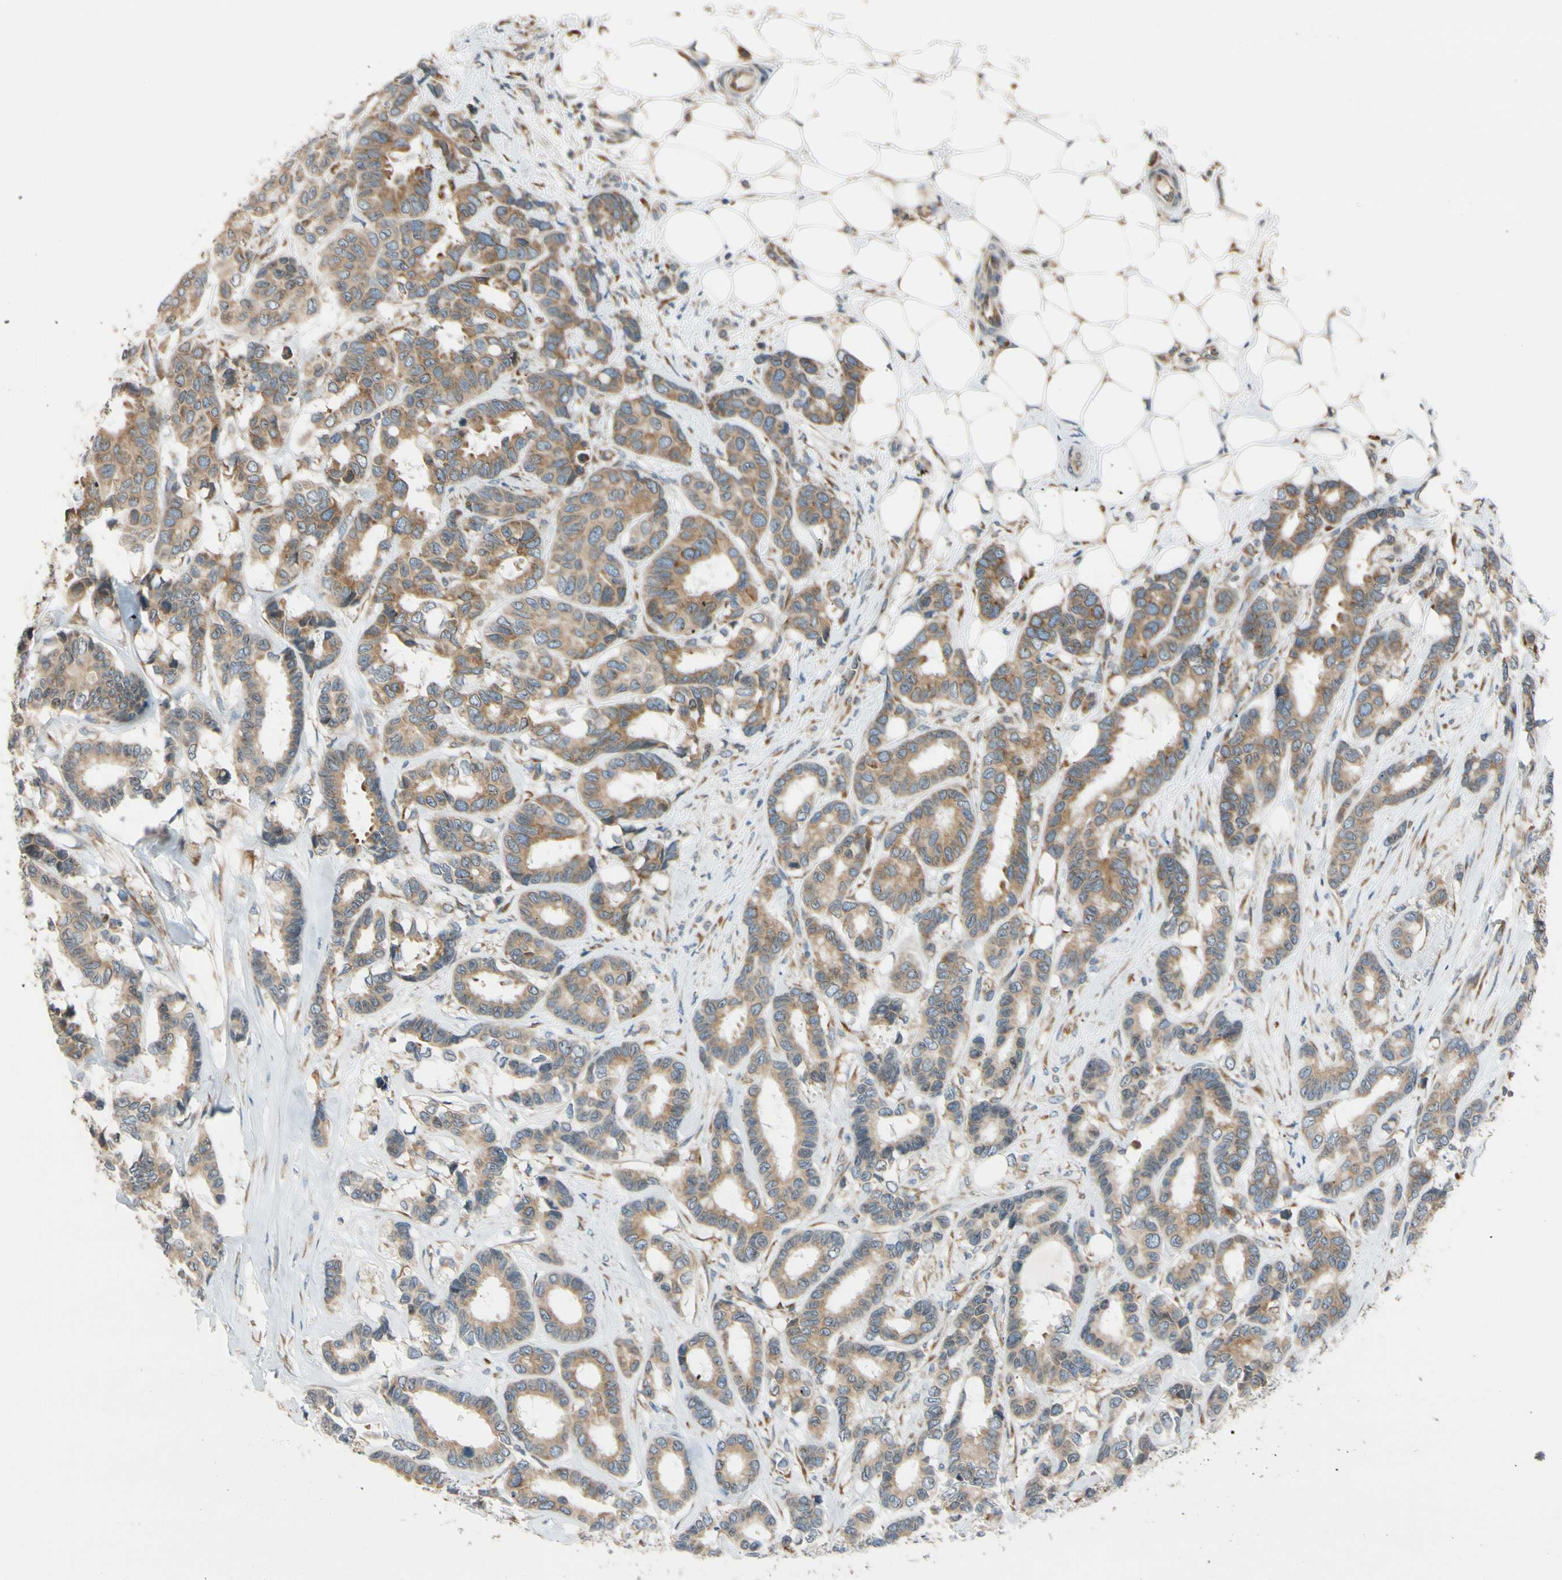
{"staining": {"intensity": "weak", "quantity": ">75%", "location": "cytoplasmic/membranous"}, "tissue": "breast cancer", "cell_type": "Tumor cells", "image_type": "cancer", "snomed": [{"axis": "morphology", "description": "Duct carcinoma"}, {"axis": "topography", "description": "Breast"}], "caption": "There is low levels of weak cytoplasmic/membranous positivity in tumor cells of breast cancer, as demonstrated by immunohistochemical staining (brown color).", "gene": "RPN2", "patient": {"sex": "female", "age": 87}}